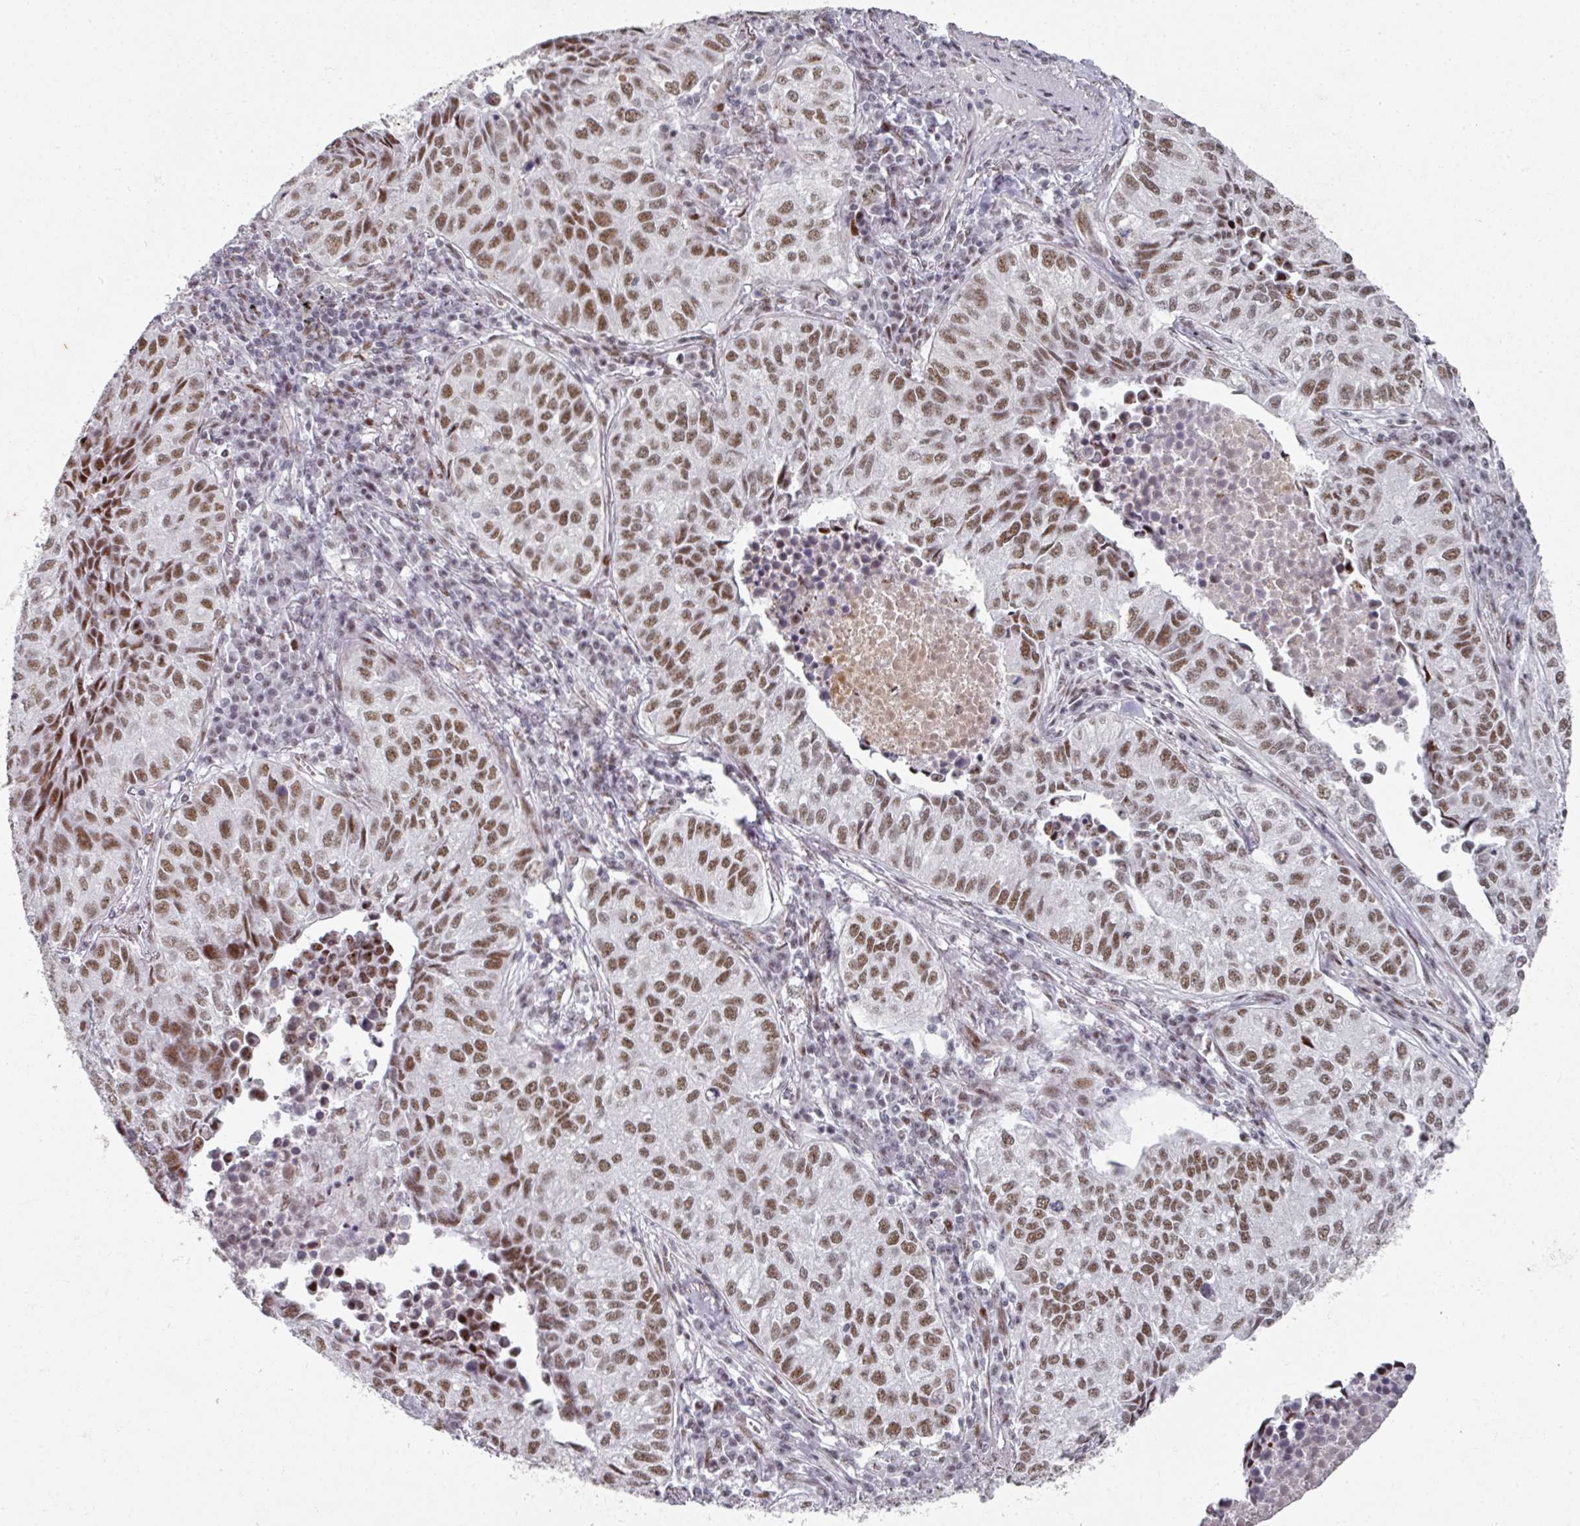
{"staining": {"intensity": "moderate", "quantity": ">75%", "location": "nuclear"}, "tissue": "lung cancer", "cell_type": "Tumor cells", "image_type": "cancer", "snomed": [{"axis": "morphology", "description": "Adenocarcinoma, NOS"}, {"axis": "topography", "description": "Lung"}], "caption": "The histopathology image displays a brown stain indicating the presence of a protein in the nuclear of tumor cells in adenocarcinoma (lung).", "gene": "SF3B5", "patient": {"sex": "female", "age": 50}}